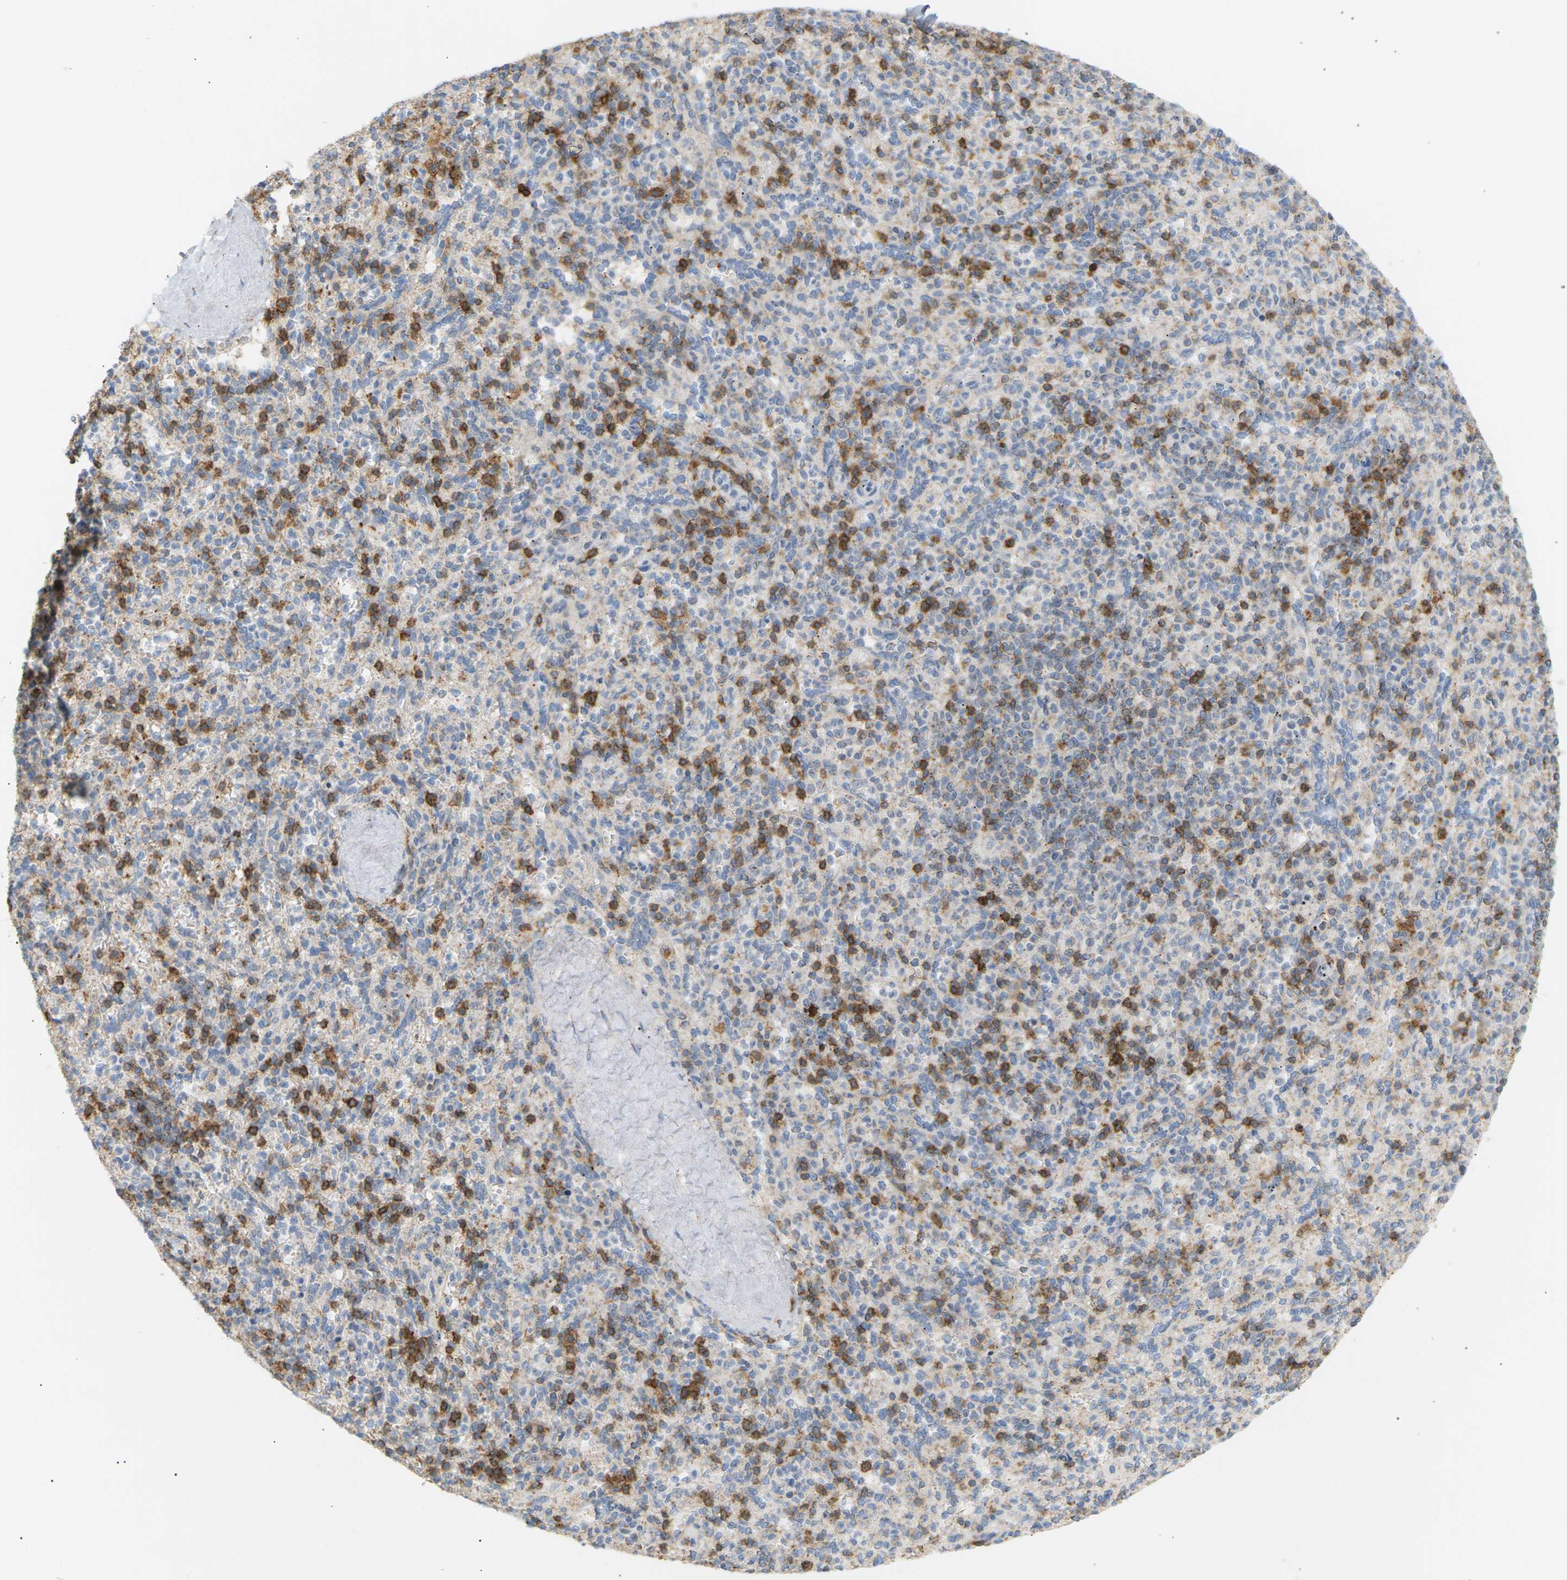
{"staining": {"intensity": "strong", "quantity": "25%-75%", "location": "cytoplasmic/membranous"}, "tissue": "spleen", "cell_type": "Cells in red pulp", "image_type": "normal", "snomed": [{"axis": "morphology", "description": "Normal tissue, NOS"}, {"axis": "topography", "description": "Spleen"}], "caption": "Cells in red pulp exhibit strong cytoplasmic/membranous positivity in approximately 25%-75% of cells in normal spleen.", "gene": "LIME1", "patient": {"sex": "male", "age": 36}}